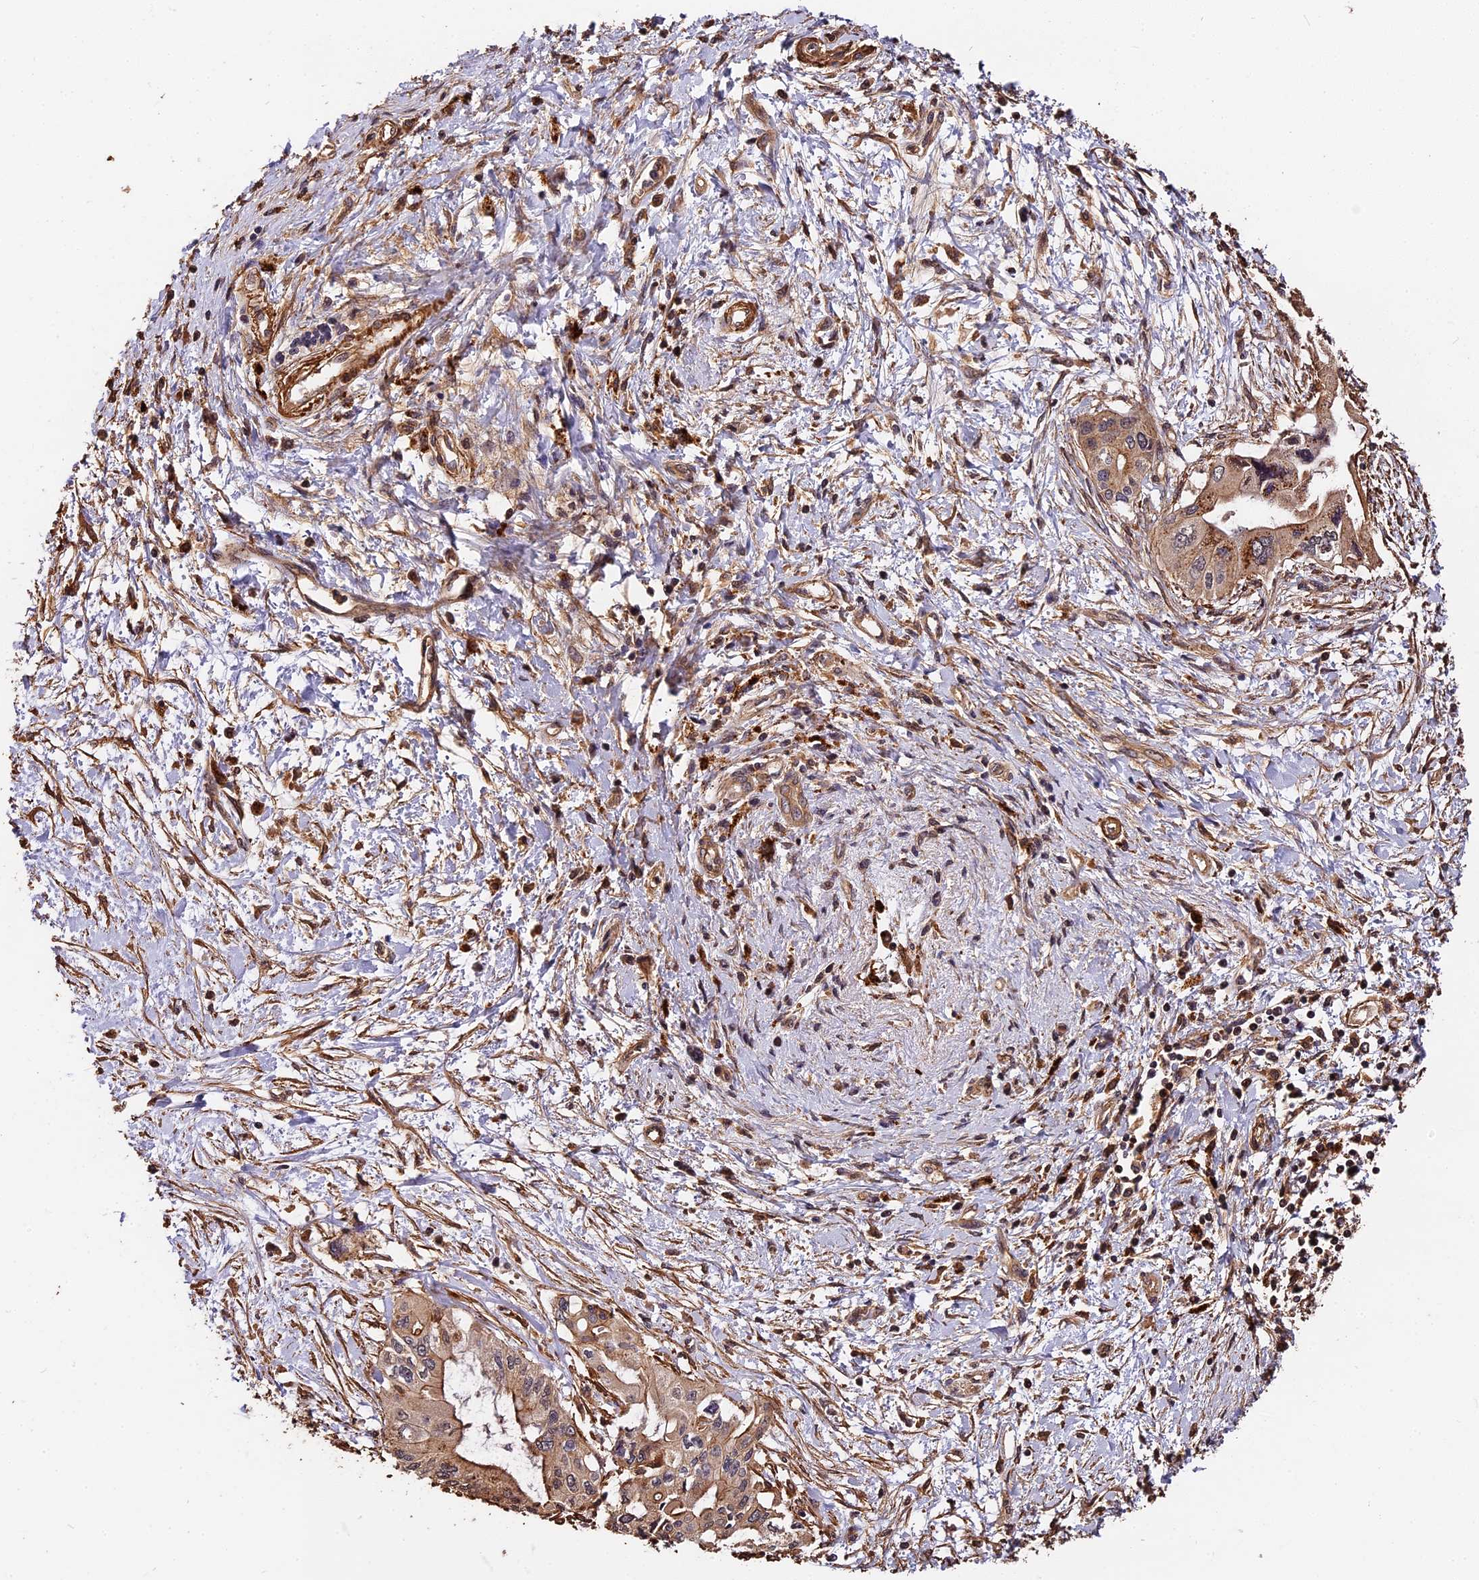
{"staining": {"intensity": "moderate", "quantity": ">75%", "location": "cytoplasmic/membranous"}, "tissue": "pancreatic cancer", "cell_type": "Tumor cells", "image_type": "cancer", "snomed": [{"axis": "morphology", "description": "Adenocarcinoma, NOS"}, {"axis": "topography", "description": "Pancreas"}], "caption": "Human pancreatic cancer (adenocarcinoma) stained with a brown dye exhibits moderate cytoplasmic/membranous positive expression in approximately >75% of tumor cells.", "gene": "MMP15", "patient": {"sex": "male", "age": 46}}